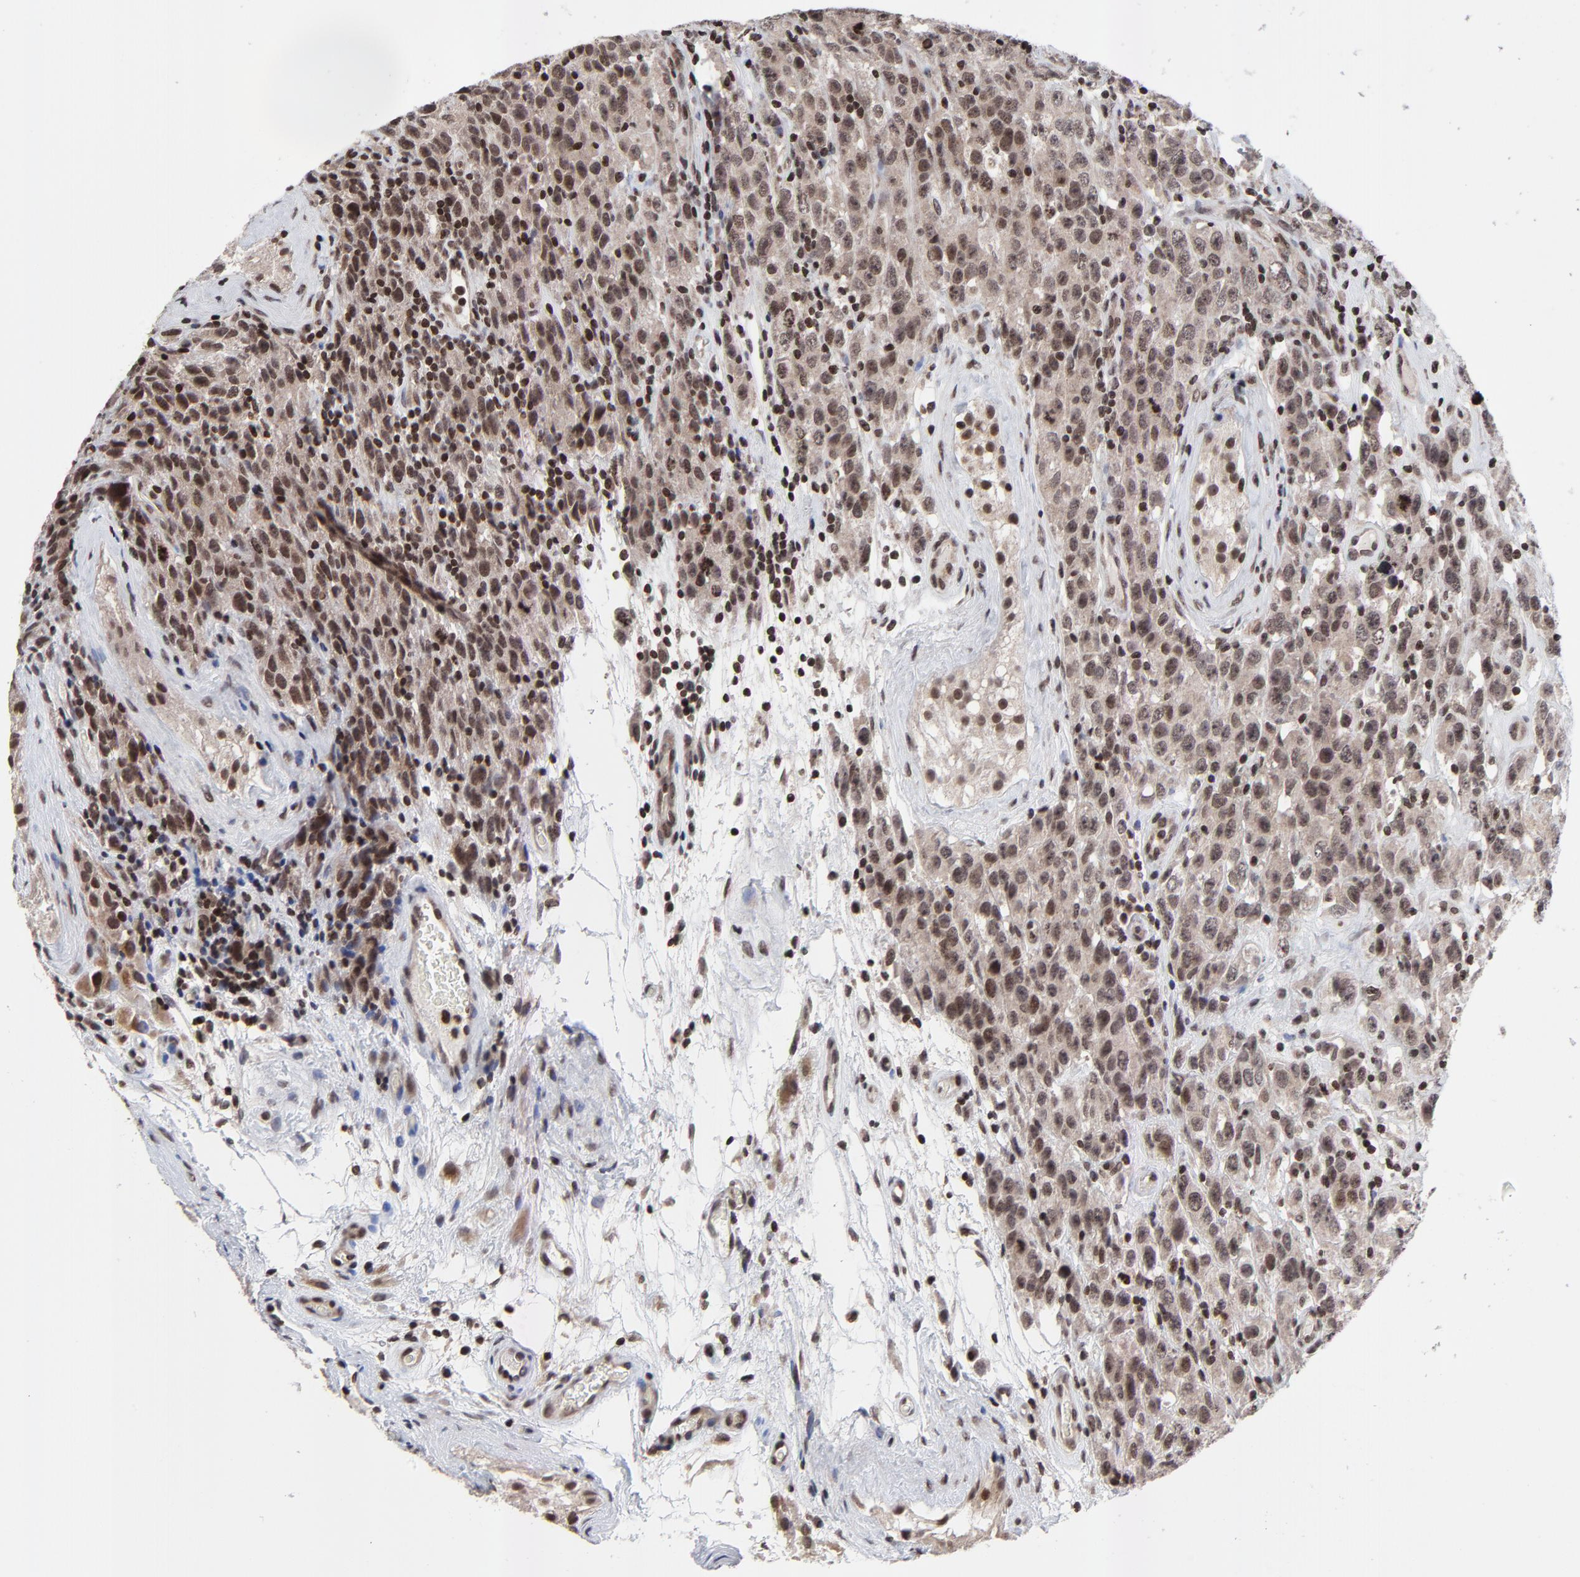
{"staining": {"intensity": "moderate", "quantity": ">75%", "location": "cytoplasmic/membranous,nuclear"}, "tissue": "testis cancer", "cell_type": "Tumor cells", "image_type": "cancer", "snomed": [{"axis": "morphology", "description": "Seminoma, NOS"}, {"axis": "topography", "description": "Testis"}], "caption": "The micrograph demonstrates immunohistochemical staining of testis cancer (seminoma). There is moderate cytoplasmic/membranous and nuclear expression is appreciated in approximately >75% of tumor cells.", "gene": "ZNF777", "patient": {"sex": "male", "age": 52}}